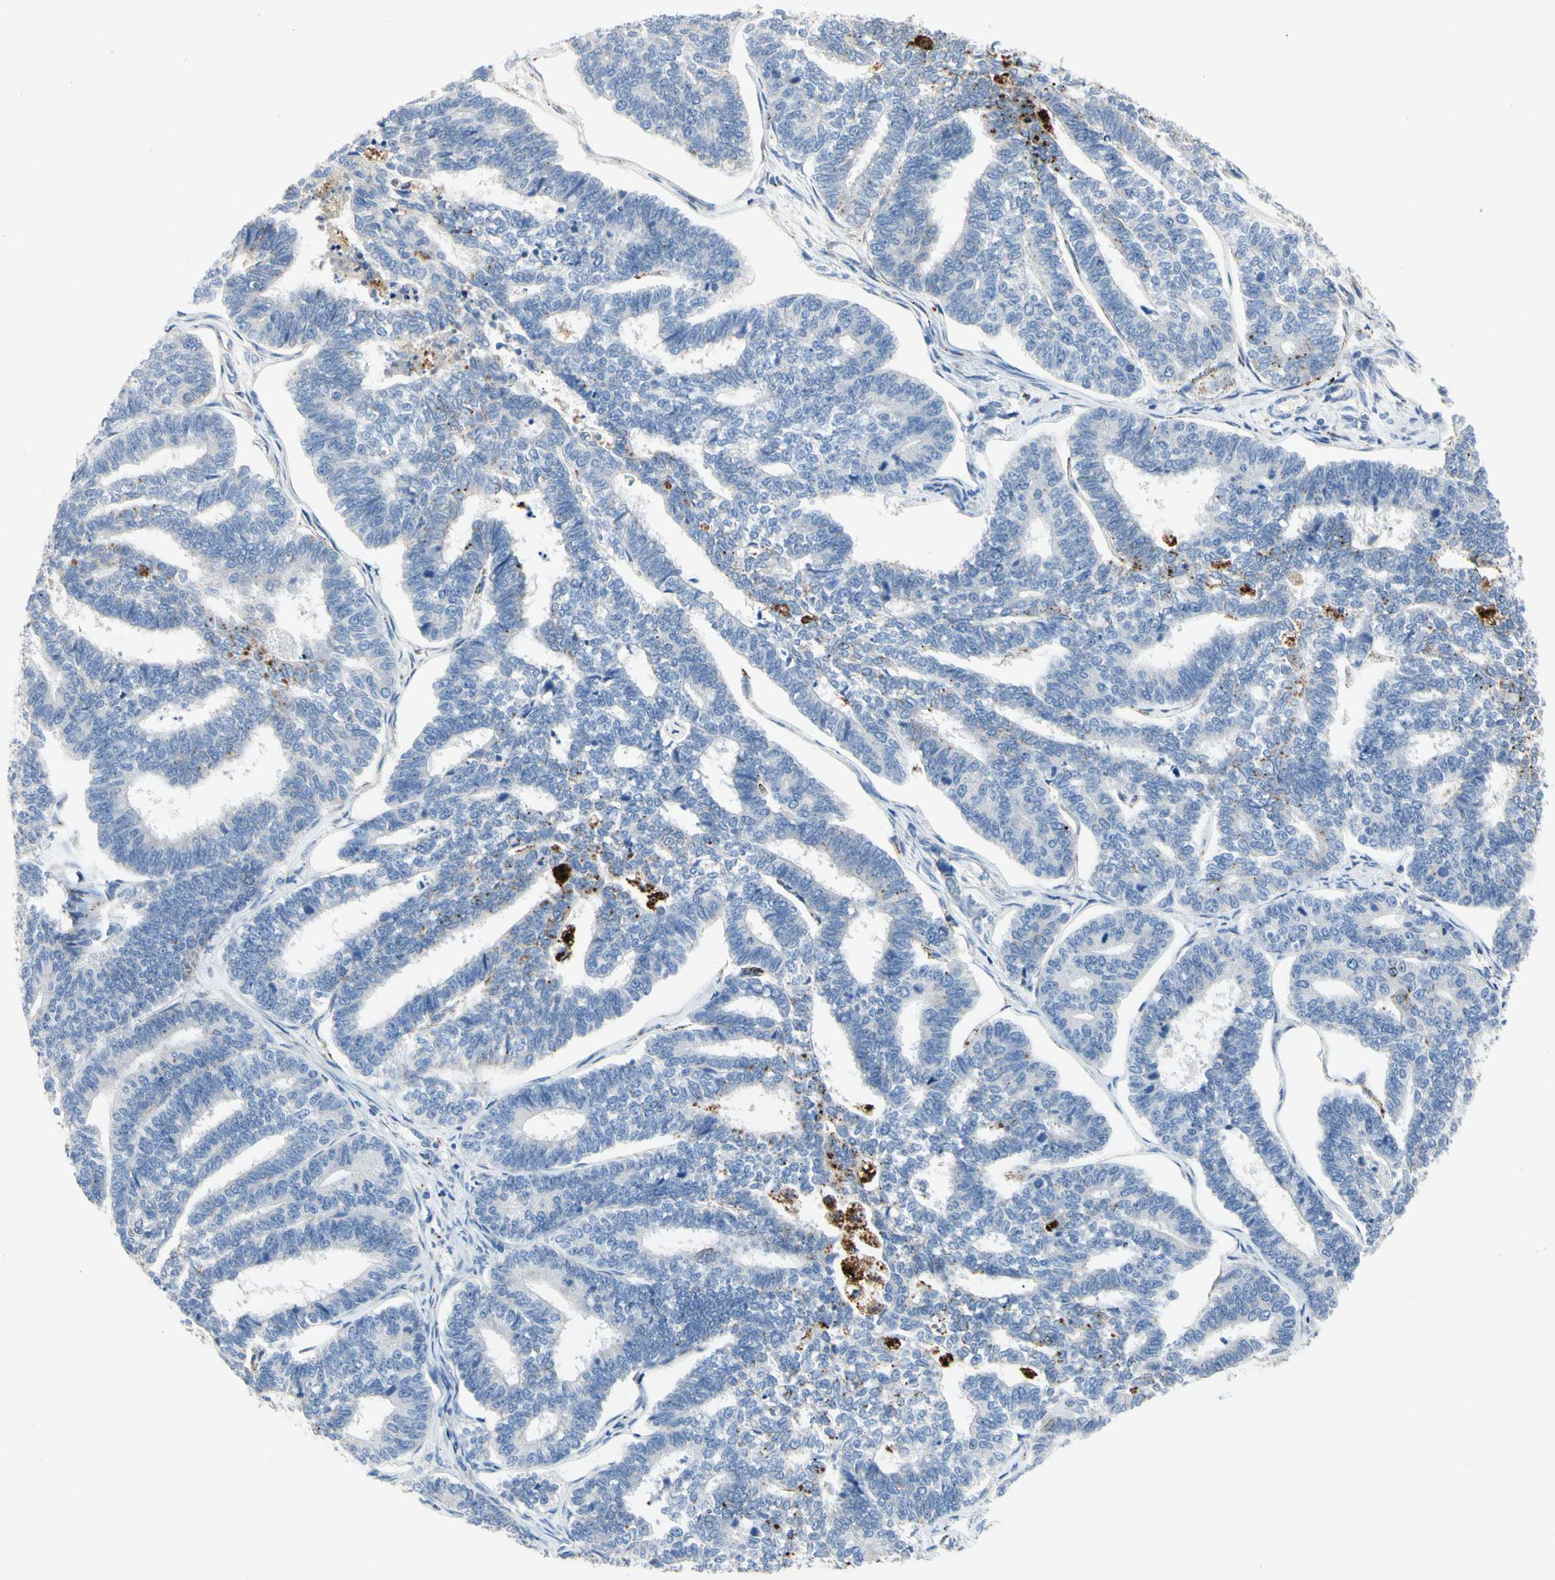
{"staining": {"intensity": "strong", "quantity": "<25%", "location": "cytoplasmic/membranous"}, "tissue": "endometrial cancer", "cell_type": "Tumor cells", "image_type": "cancer", "snomed": [{"axis": "morphology", "description": "Adenocarcinoma, NOS"}, {"axis": "topography", "description": "Endometrium"}], "caption": "An immunohistochemistry photomicrograph of neoplastic tissue is shown. Protein staining in brown labels strong cytoplasmic/membranous positivity in endometrial cancer (adenocarcinoma) within tumor cells.", "gene": "RETSAT", "patient": {"sex": "female", "age": 70}}